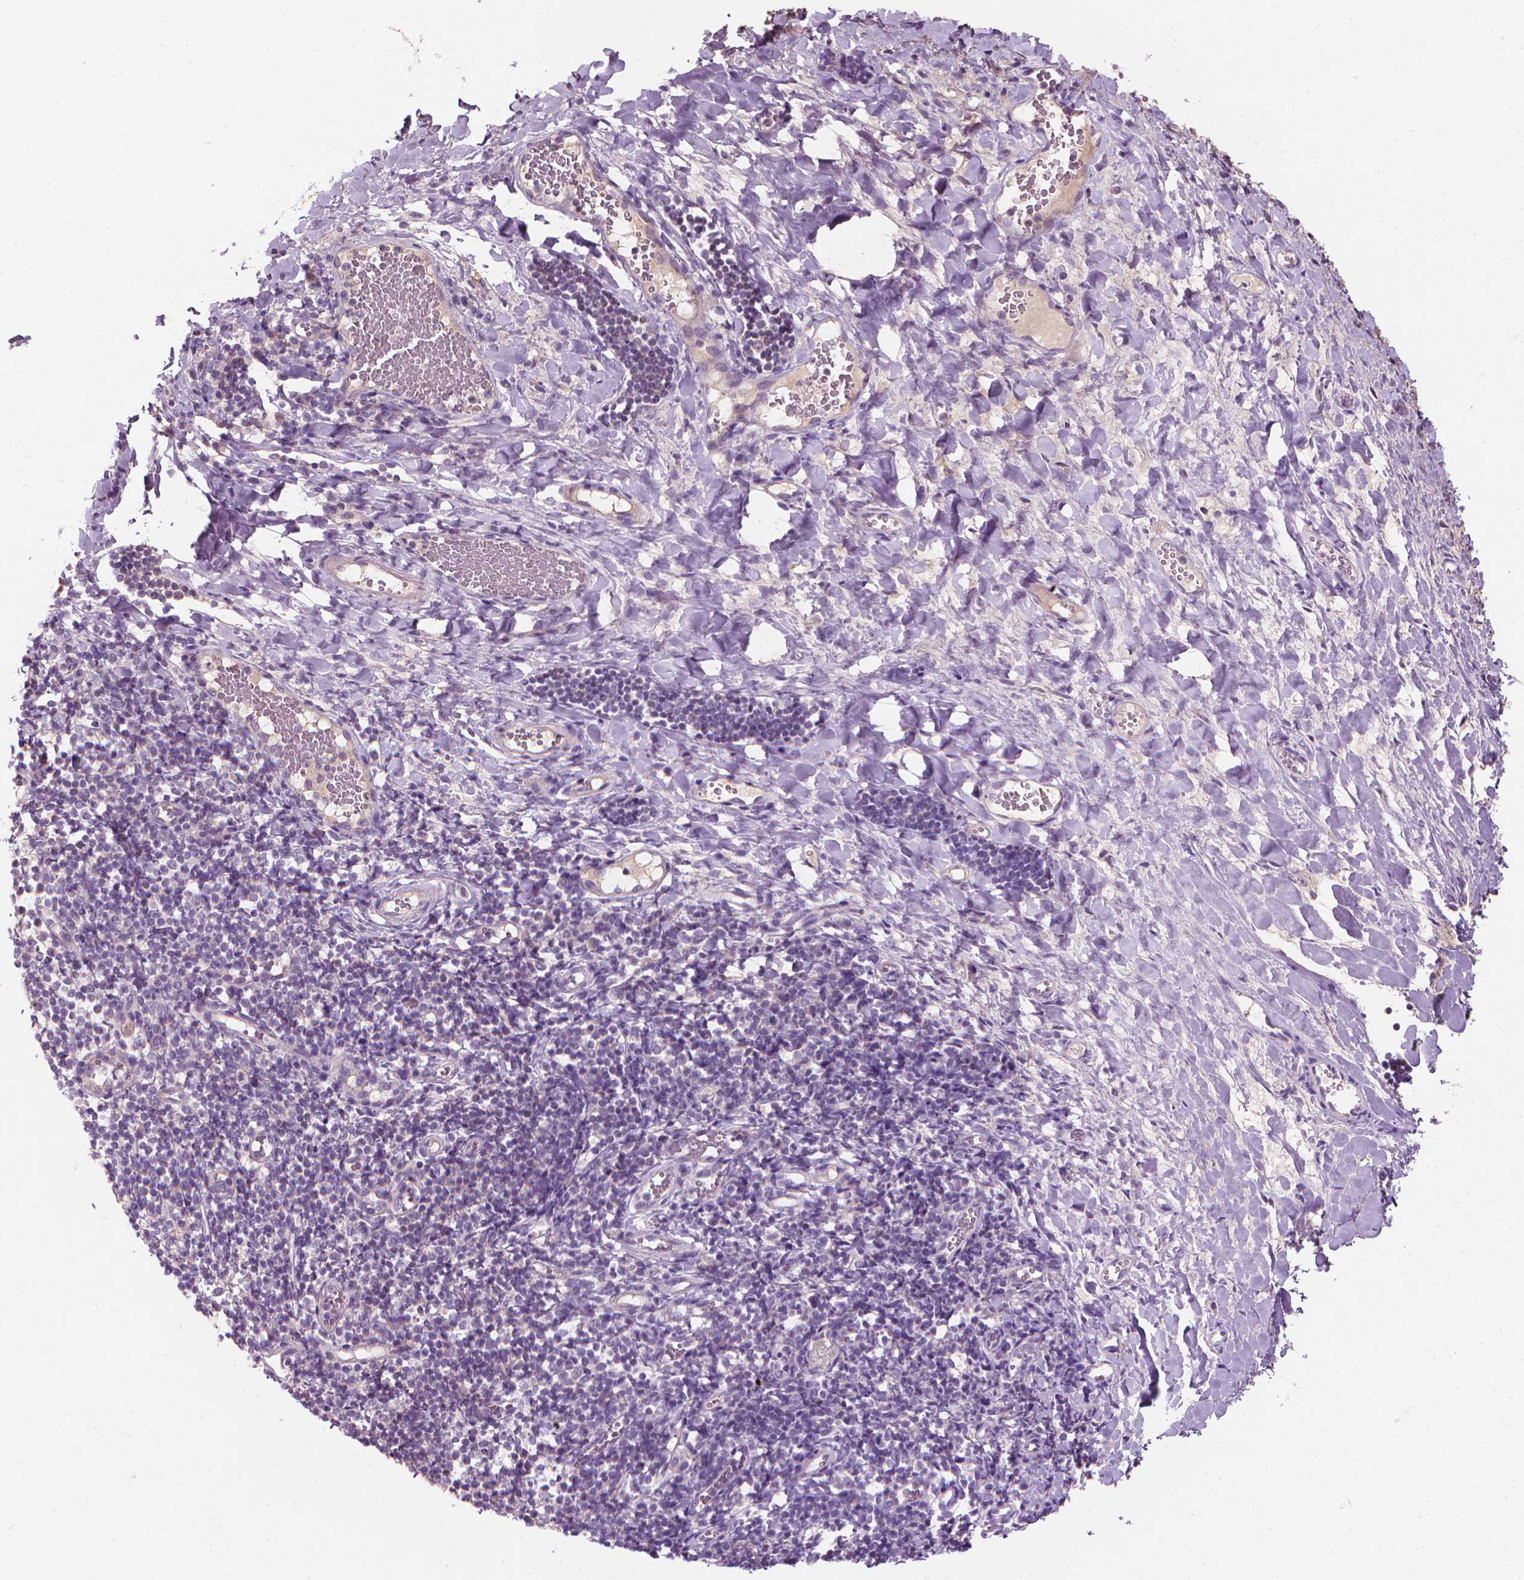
{"staining": {"intensity": "negative", "quantity": "none", "location": "none"}, "tissue": "tonsil", "cell_type": "Germinal center cells", "image_type": "normal", "snomed": [{"axis": "morphology", "description": "Normal tissue, NOS"}, {"axis": "topography", "description": "Tonsil"}], "caption": "This is an IHC micrograph of benign tonsil. There is no positivity in germinal center cells.", "gene": "RIIAD1", "patient": {"sex": "female", "age": 10}}